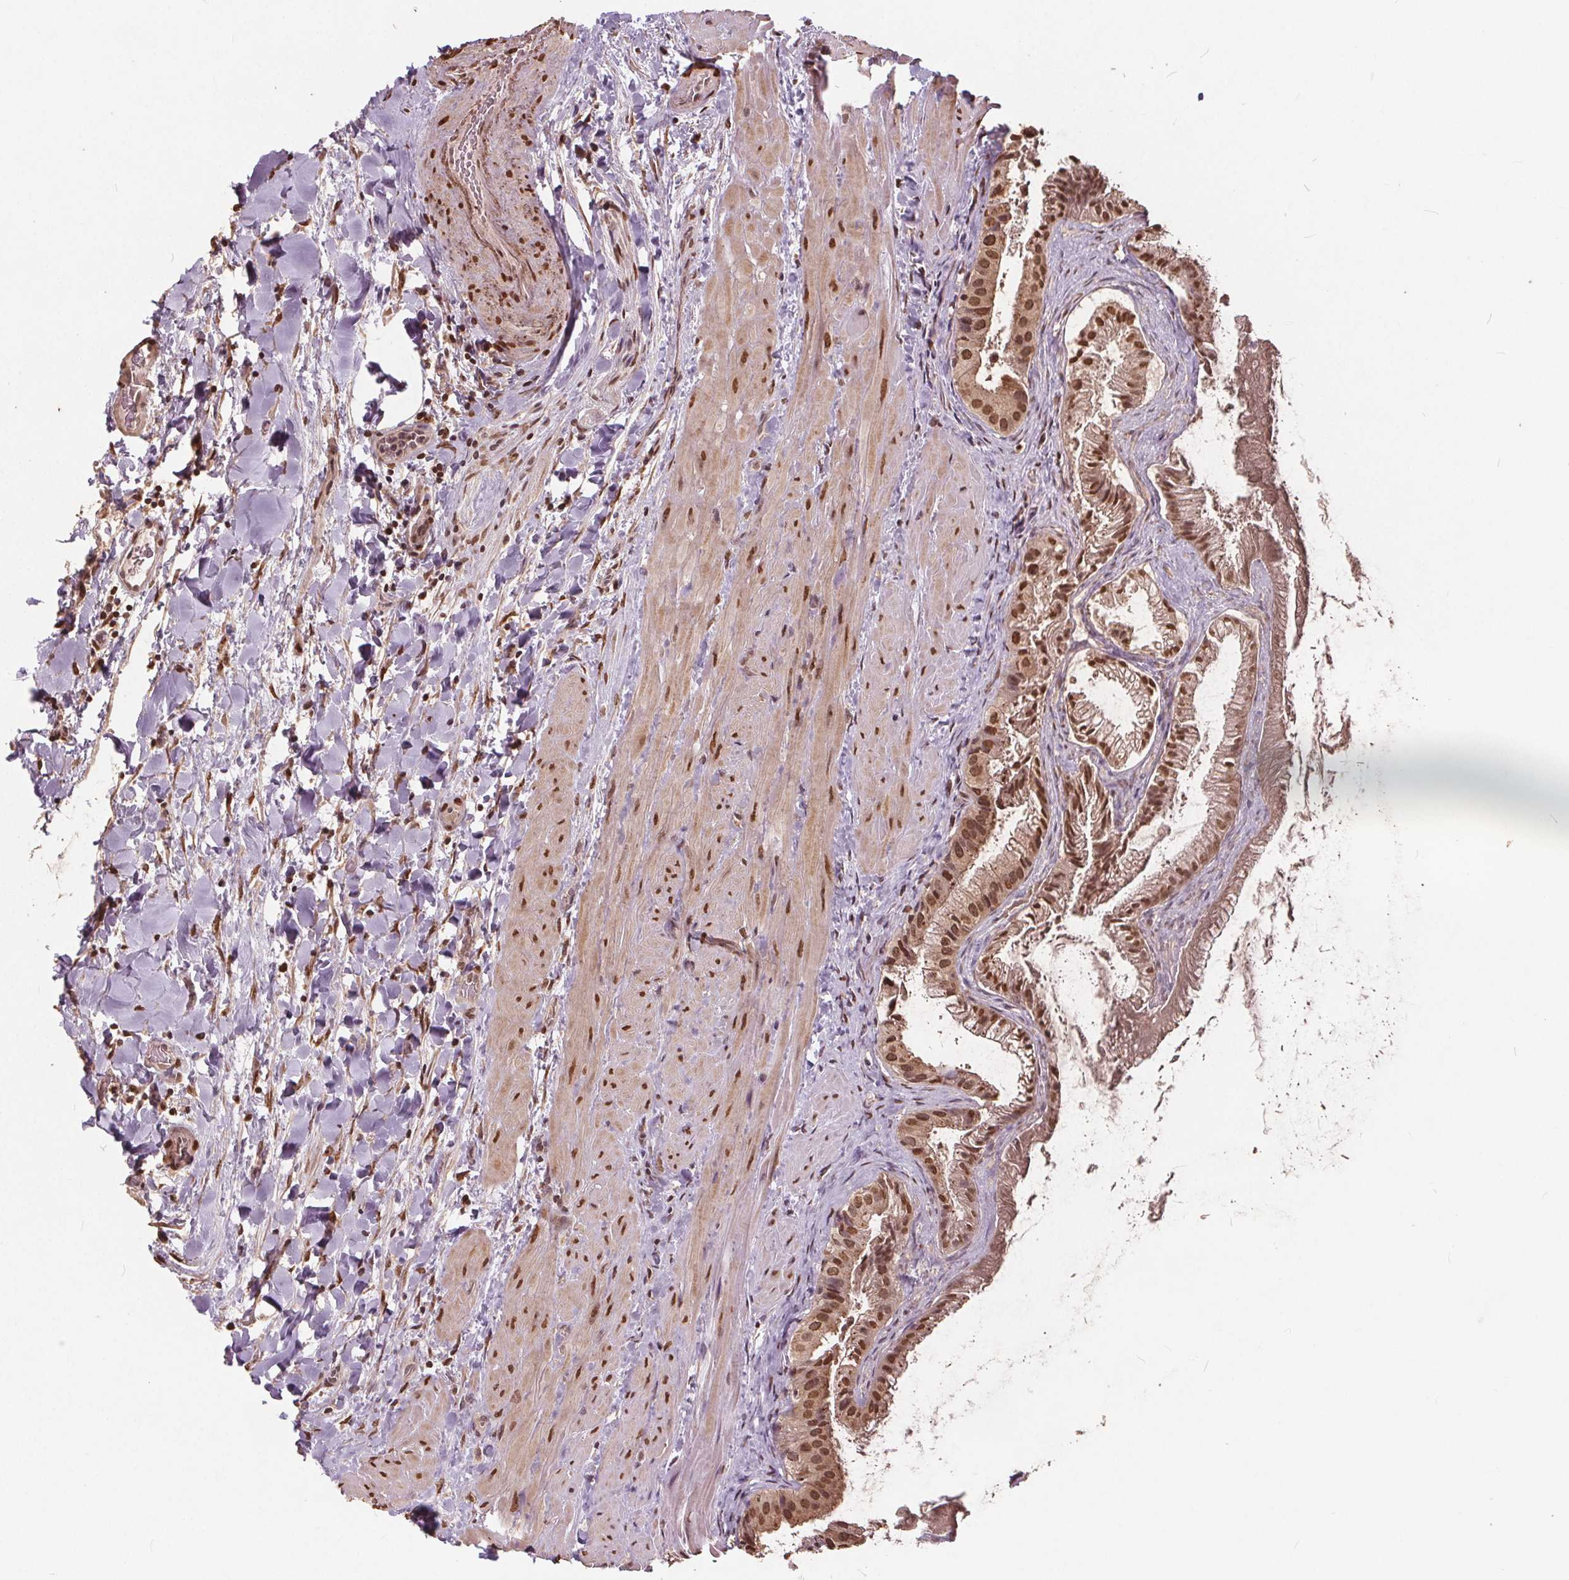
{"staining": {"intensity": "moderate", "quantity": ">75%", "location": "nuclear"}, "tissue": "gallbladder", "cell_type": "Glandular cells", "image_type": "normal", "snomed": [{"axis": "morphology", "description": "Normal tissue, NOS"}, {"axis": "topography", "description": "Gallbladder"}], "caption": "Gallbladder stained with a brown dye exhibits moderate nuclear positive positivity in approximately >75% of glandular cells.", "gene": "HIF1AN", "patient": {"sex": "male", "age": 70}}